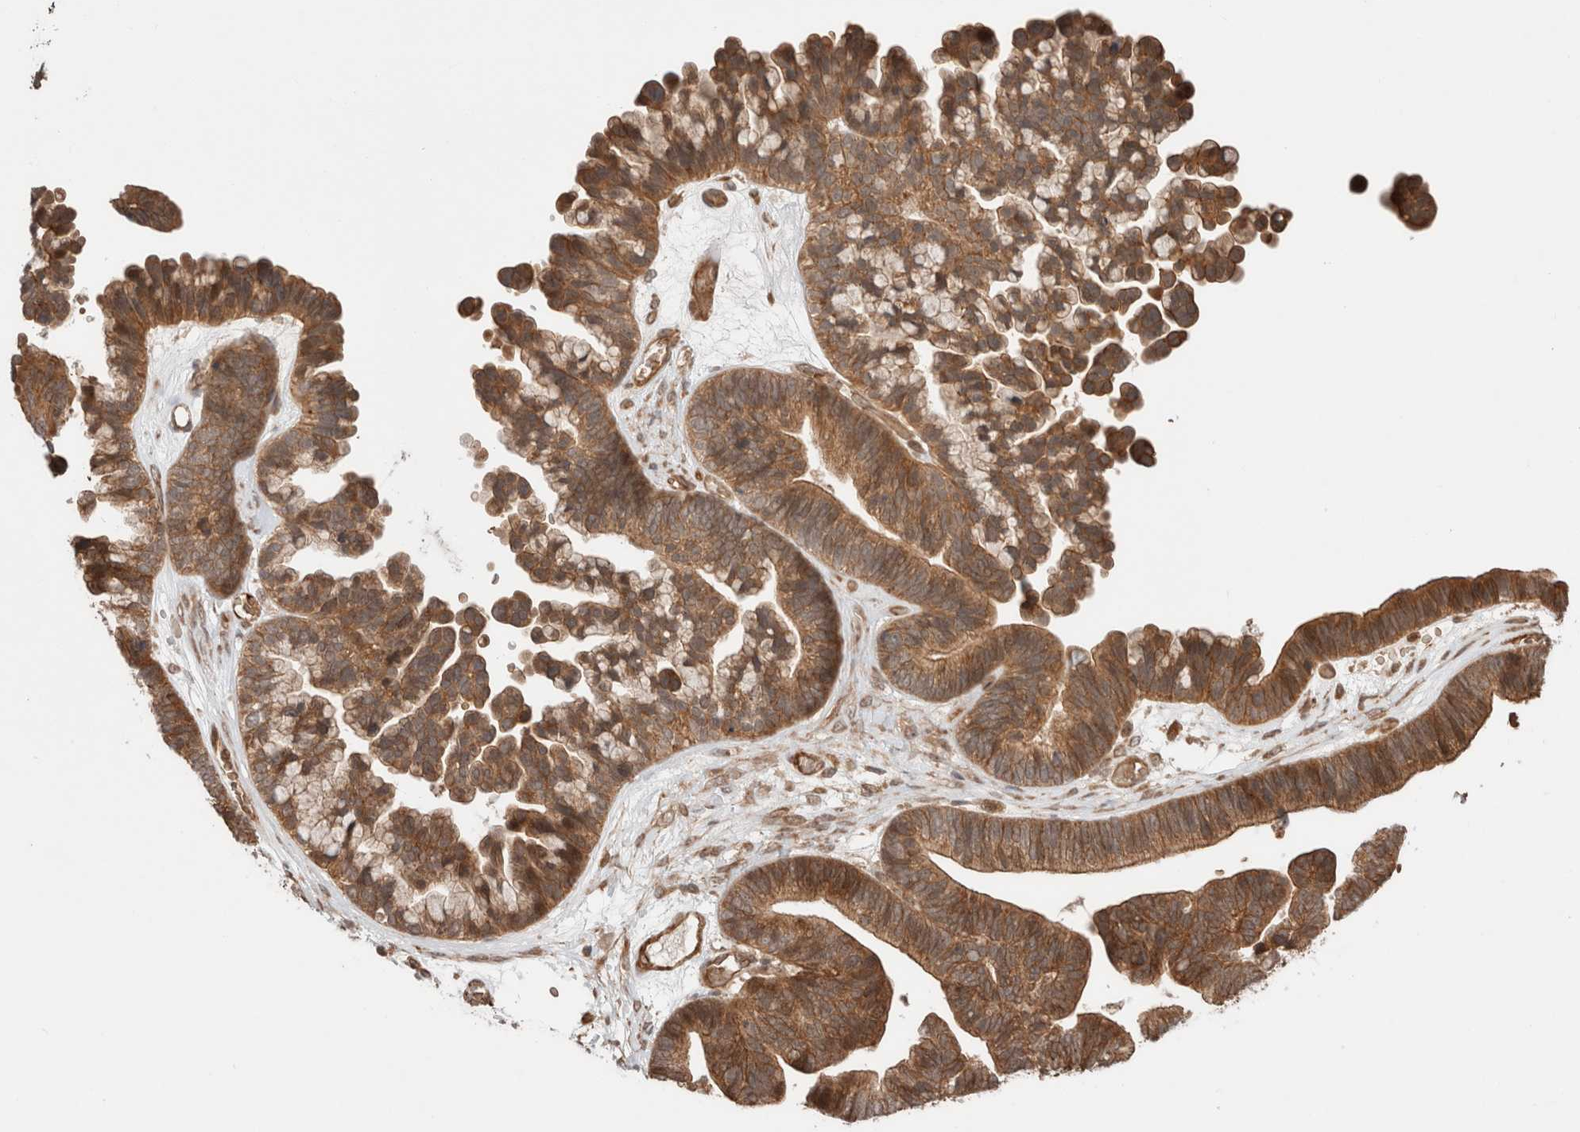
{"staining": {"intensity": "strong", "quantity": ">75%", "location": "cytoplasmic/membranous"}, "tissue": "ovarian cancer", "cell_type": "Tumor cells", "image_type": "cancer", "snomed": [{"axis": "morphology", "description": "Cystadenocarcinoma, serous, NOS"}, {"axis": "topography", "description": "Ovary"}], "caption": "Immunohistochemistry (DAB (3,3'-diaminobenzidine)) staining of serous cystadenocarcinoma (ovarian) exhibits strong cytoplasmic/membranous protein expression in about >75% of tumor cells. Nuclei are stained in blue.", "gene": "ZNF649", "patient": {"sex": "female", "age": 56}}